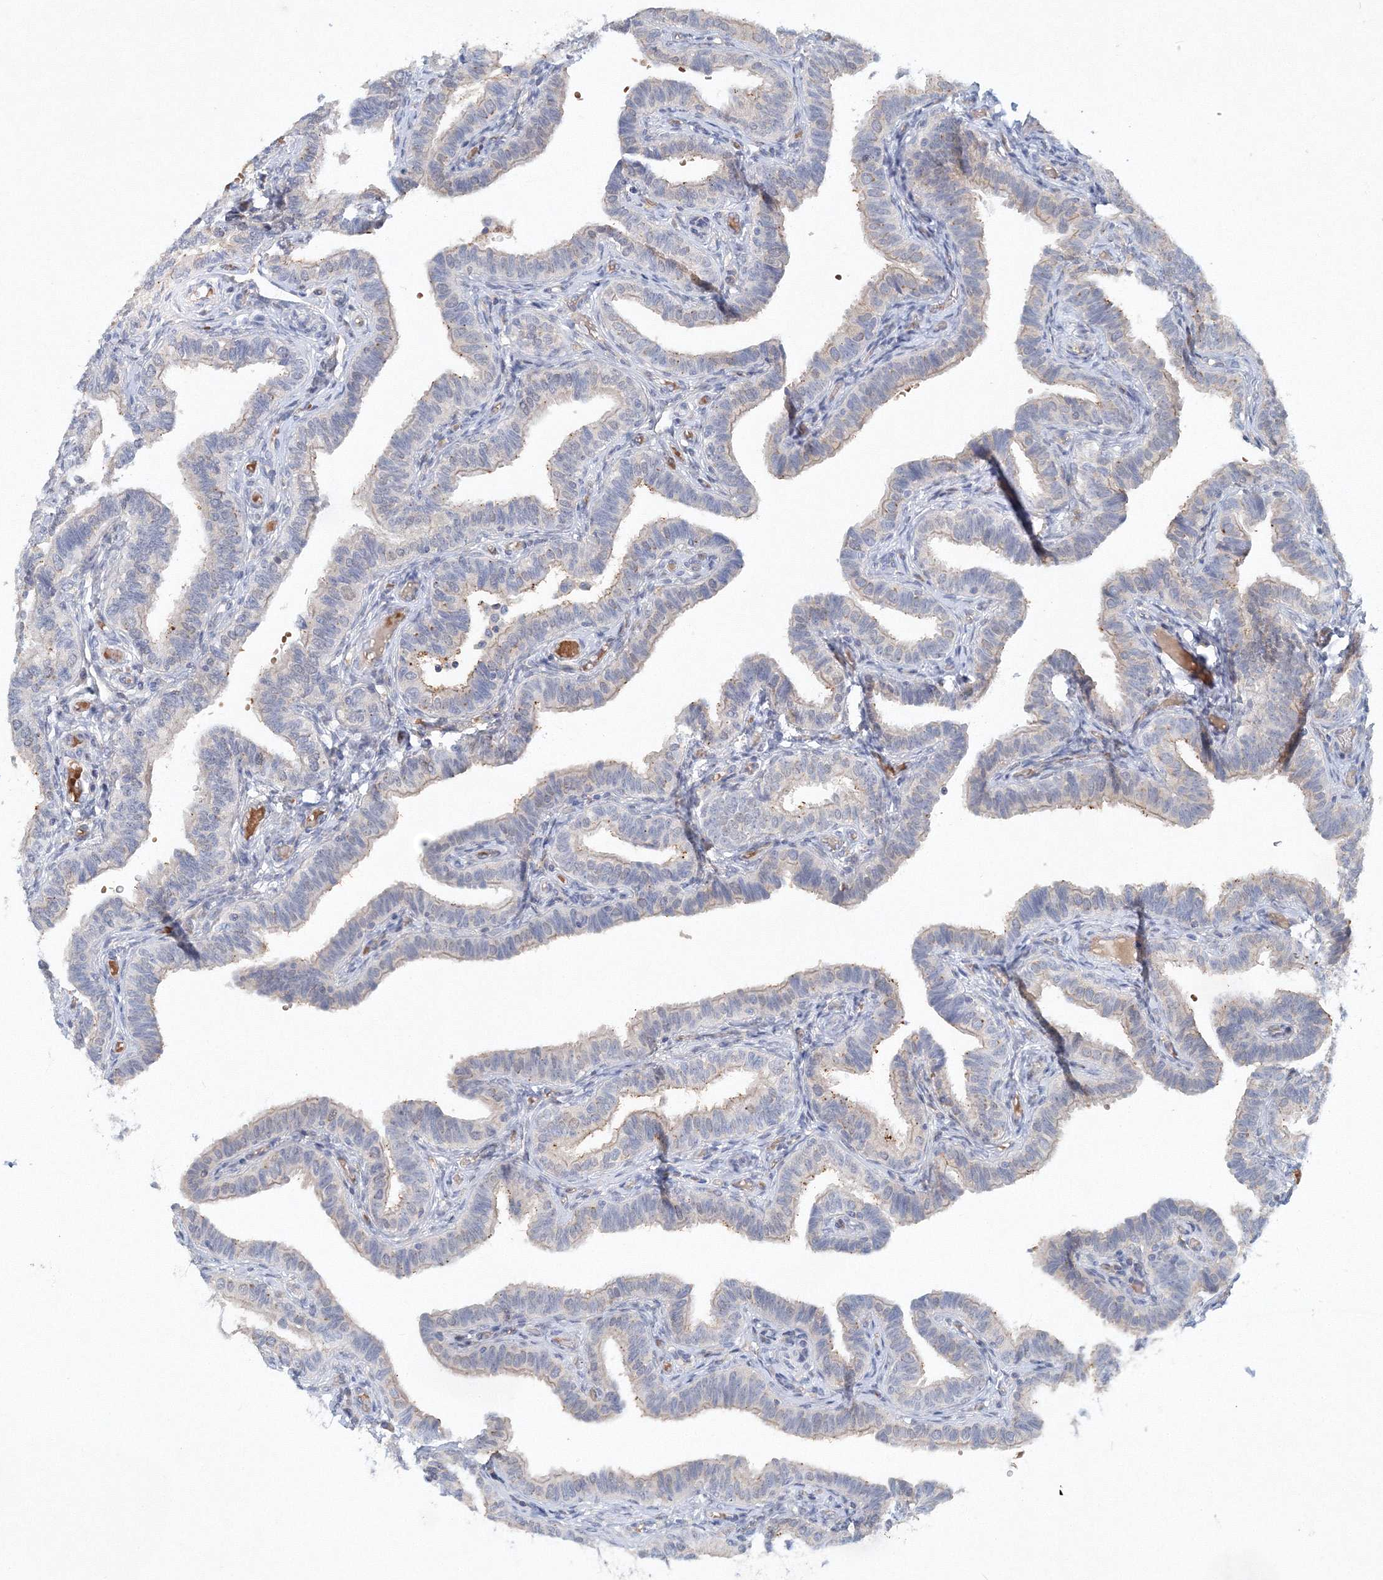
{"staining": {"intensity": "moderate", "quantity": "<25%", "location": "cytoplasmic/membranous"}, "tissue": "fallopian tube", "cell_type": "Glandular cells", "image_type": "normal", "snomed": [{"axis": "morphology", "description": "Normal tissue, NOS"}, {"axis": "topography", "description": "Fallopian tube"}], "caption": "Protein analysis of benign fallopian tube displays moderate cytoplasmic/membranous staining in approximately <25% of glandular cells. Immunohistochemistry stains the protein in brown and the nuclei are stained blue.", "gene": "SH3BP5", "patient": {"sex": "female", "age": 39}}